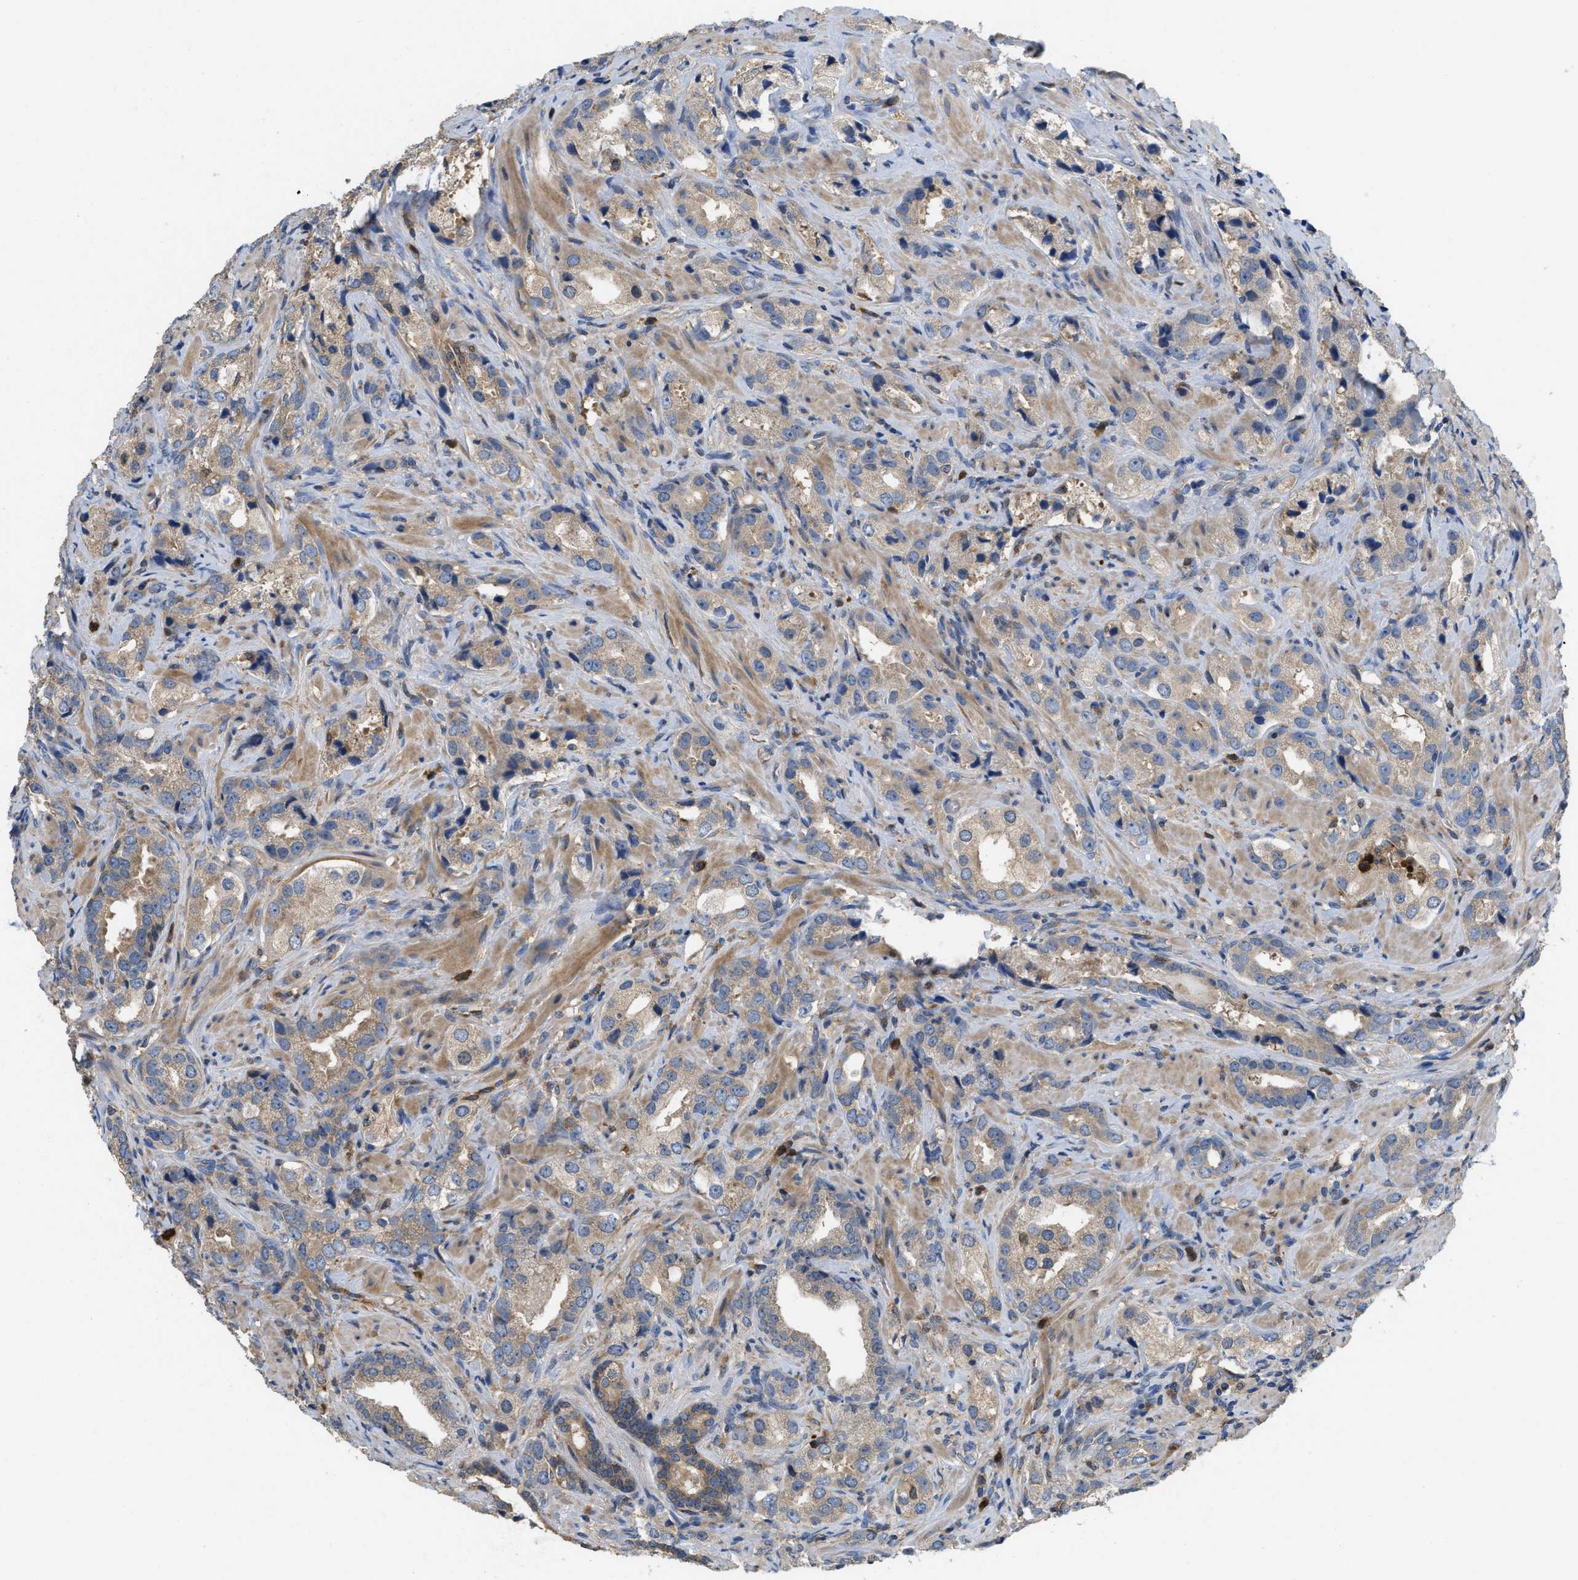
{"staining": {"intensity": "weak", "quantity": ">75%", "location": "cytoplasmic/membranous"}, "tissue": "prostate cancer", "cell_type": "Tumor cells", "image_type": "cancer", "snomed": [{"axis": "morphology", "description": "Adenocarcinoma, High grade"}, {"axis": "topography", "description": "Prostate"}], "caption": "Immunohistochemical staining of human adenocarcinoma (high-grade) (prostate) reveals weak cytoplasmic/membranous protein expression in about >75% of tumor cells.", "gene": "RNF216", "patient": {"sex": "male", "age": 63}}